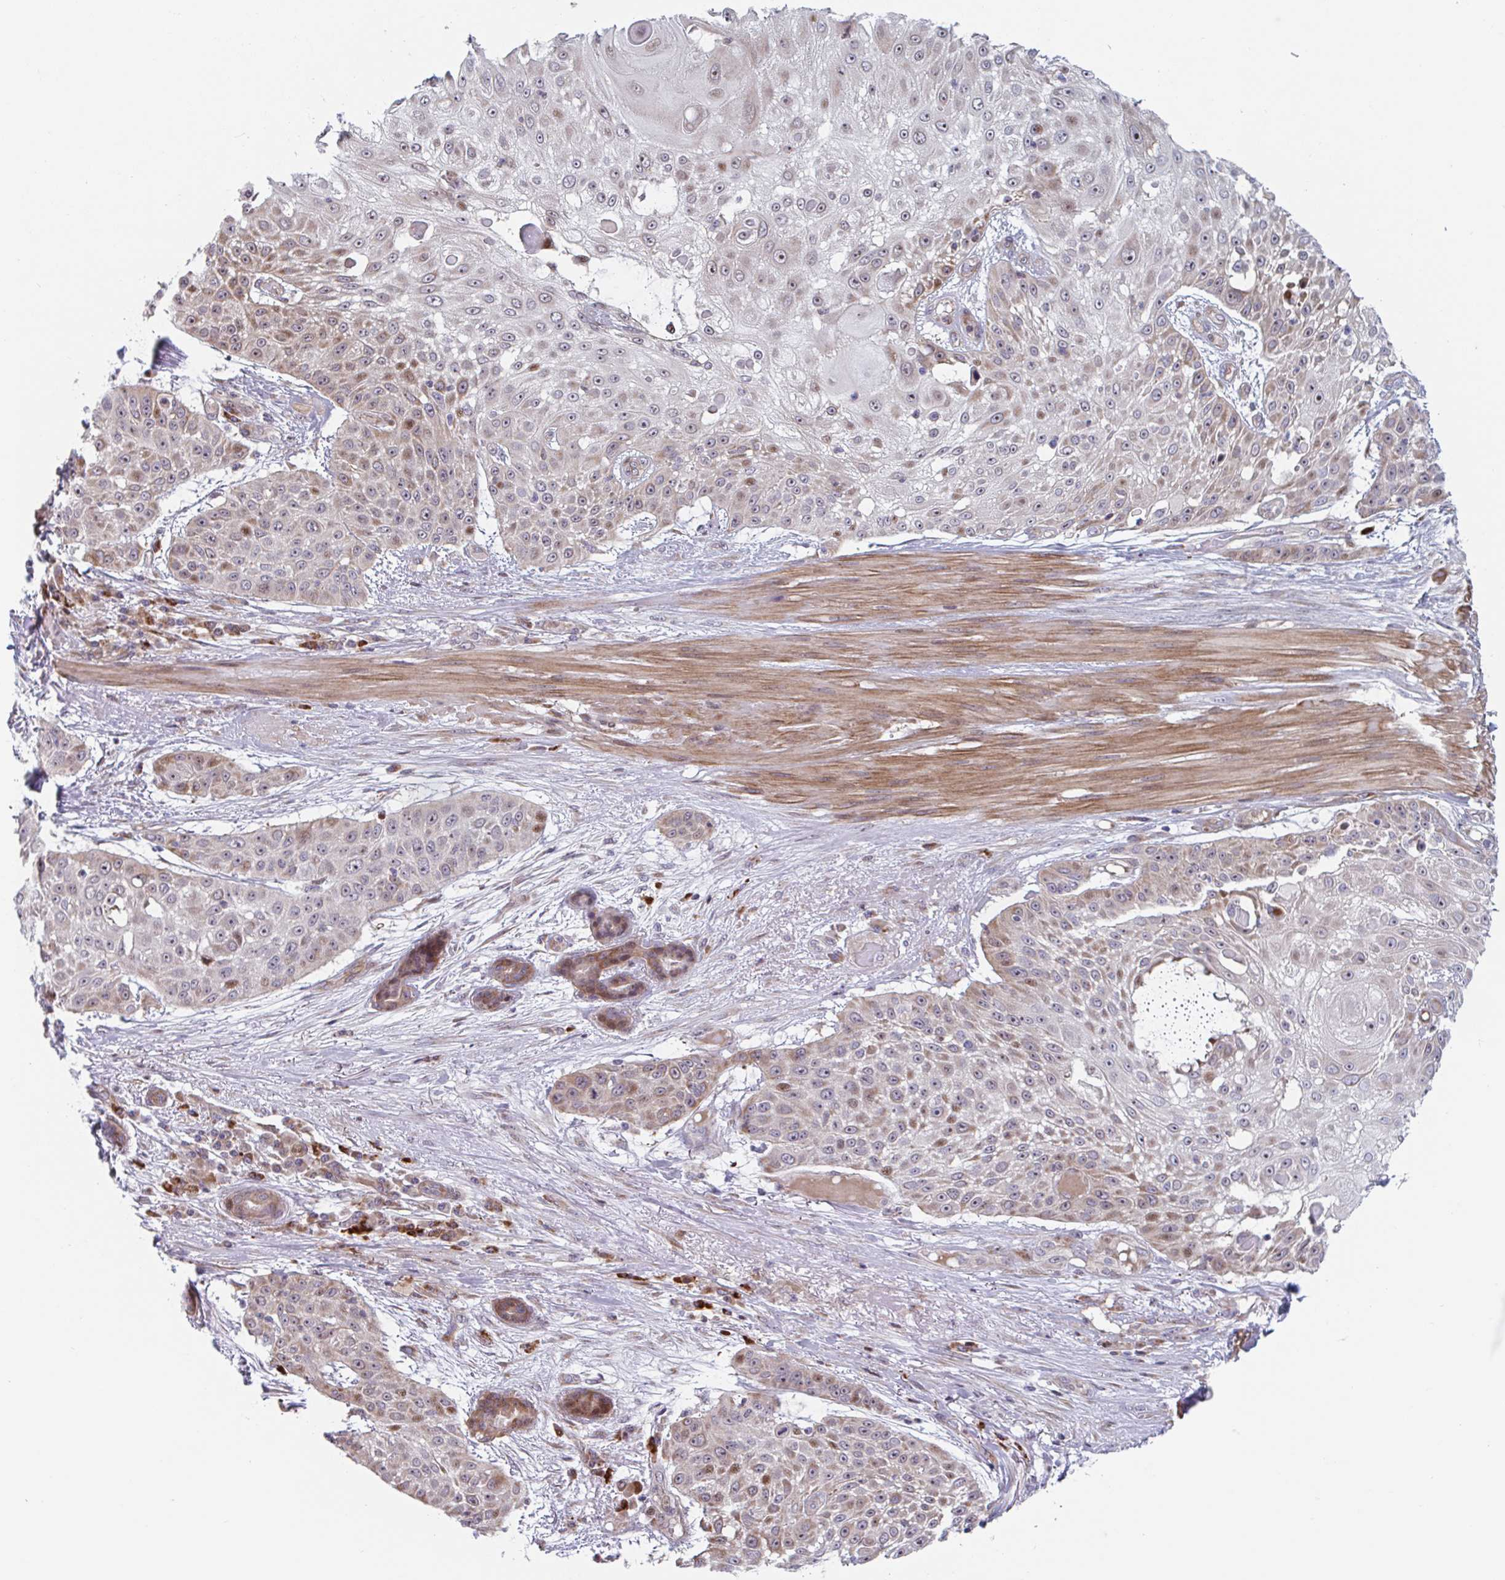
{"staining": {"intensity": "moderate", "quantity": ">75%", "location": "cytoplasmic/membranous,nuclear"}, "tissue": "skin cancer", "cell_type": "Tumor cells", "image_type": "cancer", "snomed": [{"axis": "morphology", "description": "Squamous cell carcinoma, NOS"}, {"axis": "topography", "description": "Skin"}], "caption": "Immunohistochemistry (IHC) of human squamous cell carcinoma (skin) shows medium levels of moderate cytoplasmic/membranous and nuclear expression in approximately >75% of tumor cells.", "gene": "DUXA", "patient": {"sex": "female", "age": 86}}